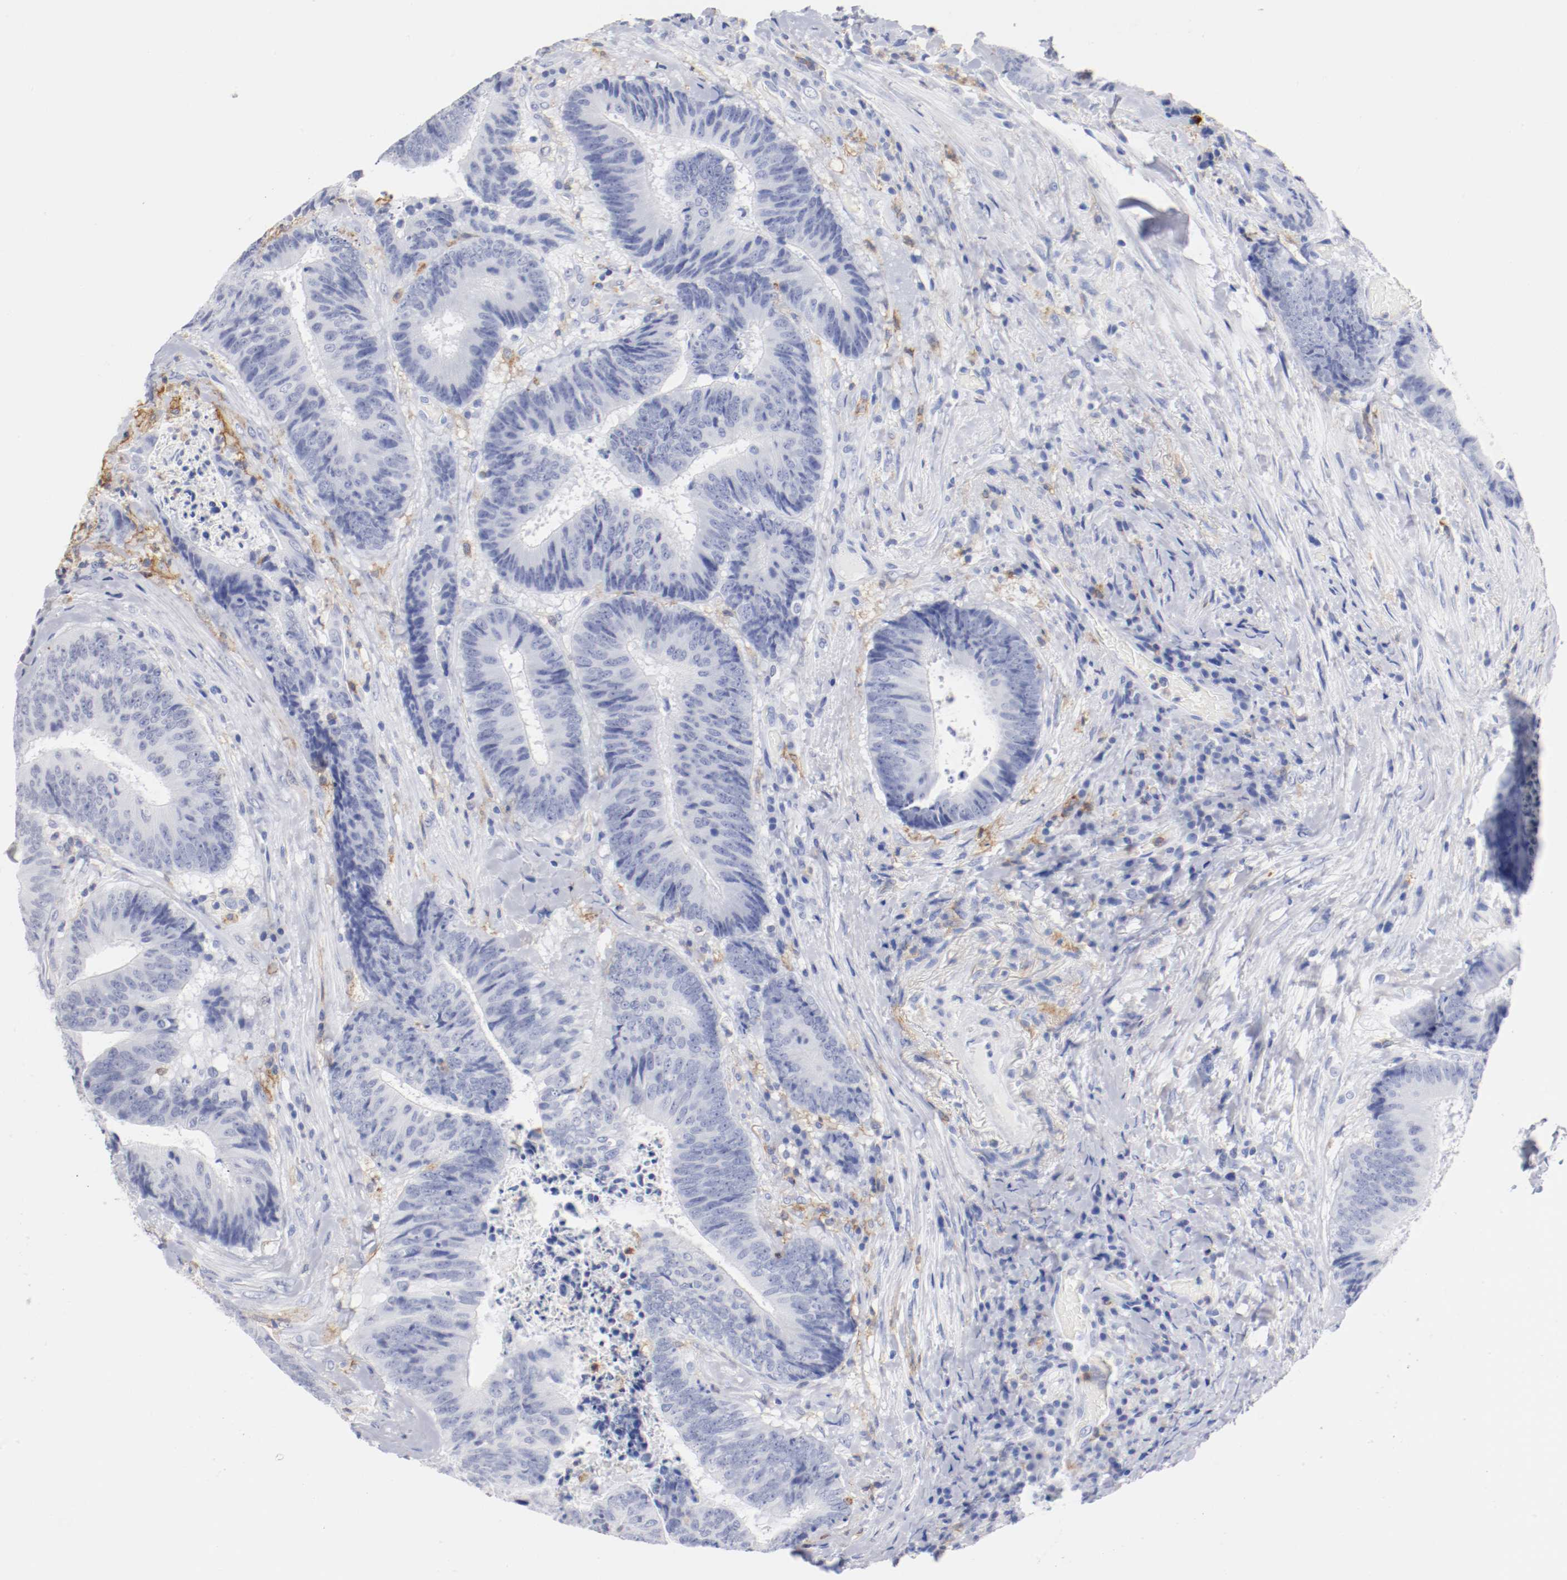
{"staining": {"intensity": "negative", "quantity": "none", "location": "none"}, "tissue": "colorectal cancer", "cell_type": "Tumor cells", "image_type": "cancer", "snomed": [{"axis": "morphology", "description": "Adenocarcinoma, NOS"}, {"axis": "topography", "description": "Rectum"}], "caption": "High magnification brightfield microscopy of adenocarcinoma (colorectal) stained with DAB (brown) and counterstained with hematoxylin (blue): tumor cells show no significant positivity. Brightfield microscopy of immunohistochemistry (IHC) stained with DAB (brown) and hematoxylin (blue), captured at high magnification.", "gene": "ITGAX", "patient": {"sex": "male", "age": 72}}